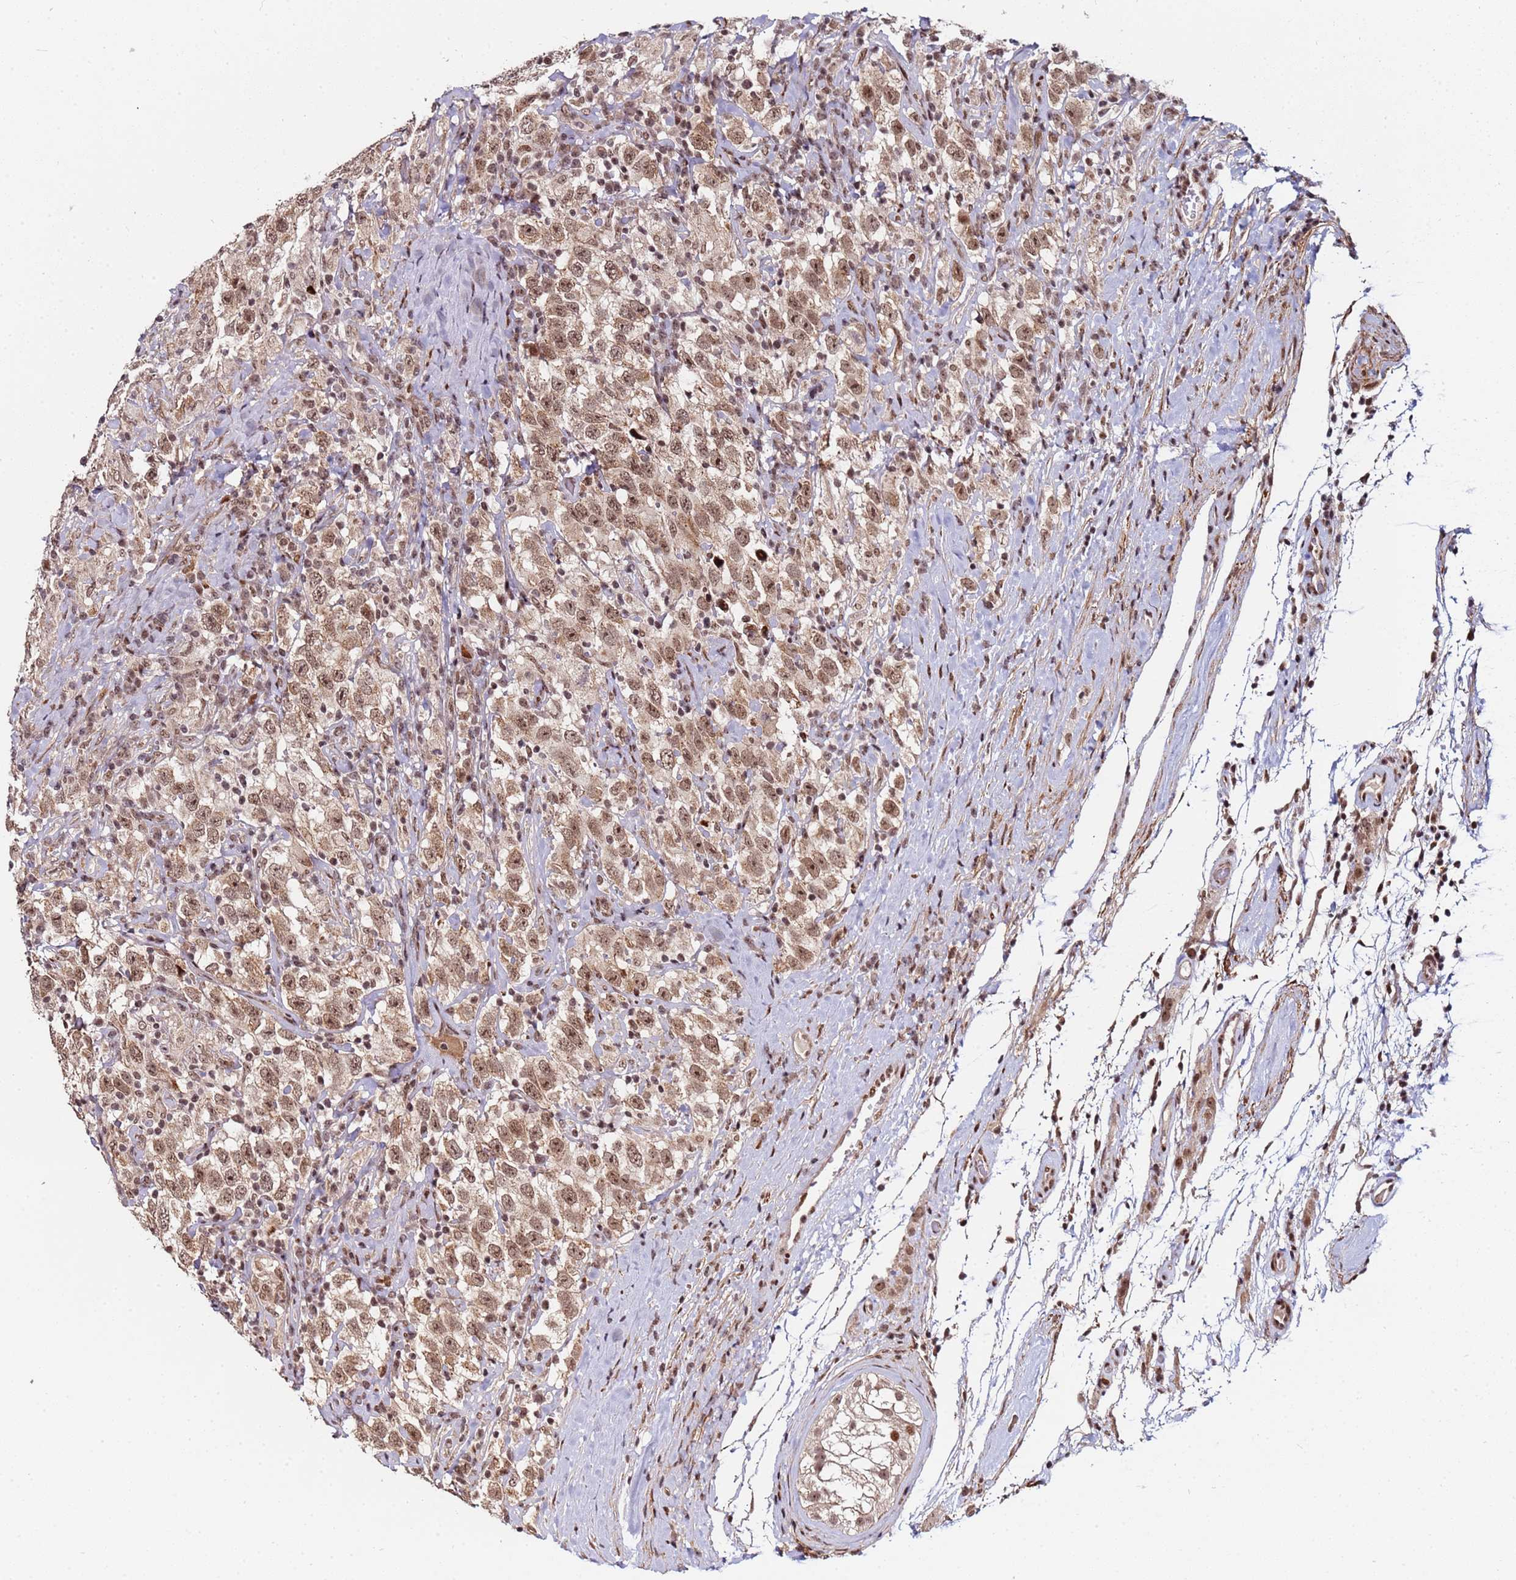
{"staining": {"intensity": "moderate", "quantity": ">75%", "location": "cytoplasmic/membranous,nuclear"}, "tissue": "testis cancer", "cell_type": "Tumor cells", "image_type": "cancer", "snomed": [{"axis": "morphology", "description": "Seminoma, NOS"}, {"axis": "topography", "description": "Testis"}], "caption": "Seminoma (testis) stained with IHC demonstrates moderate cytoplasmic/membranous and nuclear staining in approximately >75% of tumor cells. (brown staining indicates protein expression, while blue staining denotes nuclei).", "gene": "PPM1H", "patient": {"sex": "male", "age": 41}}